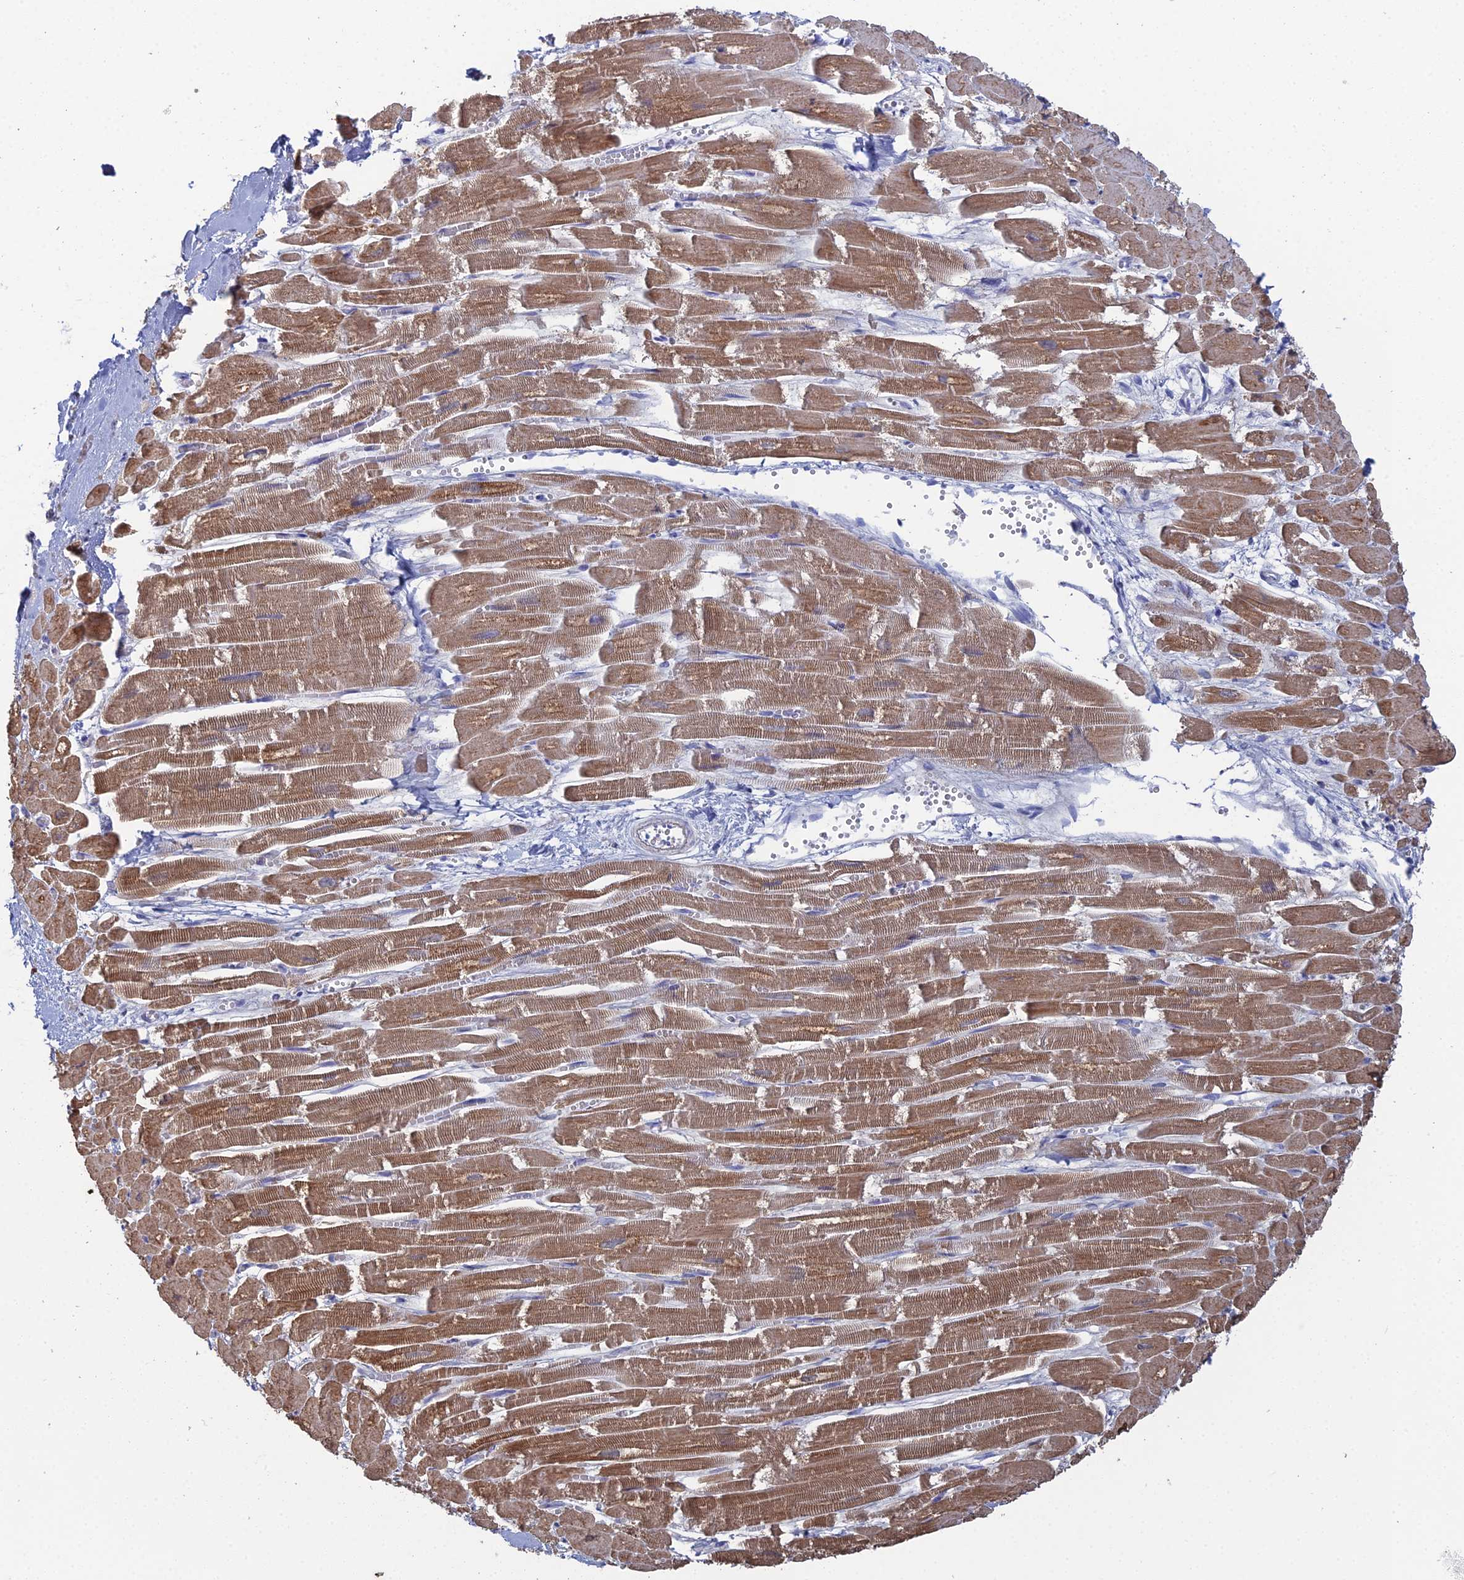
{"staining": {"intensity": "moderate", "quantity": ">75%", "location": "cytoplasmic/membranous"}, "tissue": "heart muscle", "cell_type": "Cardiomyocytes", "image_type": "normal", "snomed": [{"axis": "morphology", "description": "Normal tissue, NOS"}, {"axis": "topography", "description": "Heart"}], "caption": "Moderate cytoplasmic/membranous expression is identified in approximately >75% of cardiomyocytes in benign heart muscle.", "gene": "ARL16", "patient": {"sex": "male", "age": 54}}